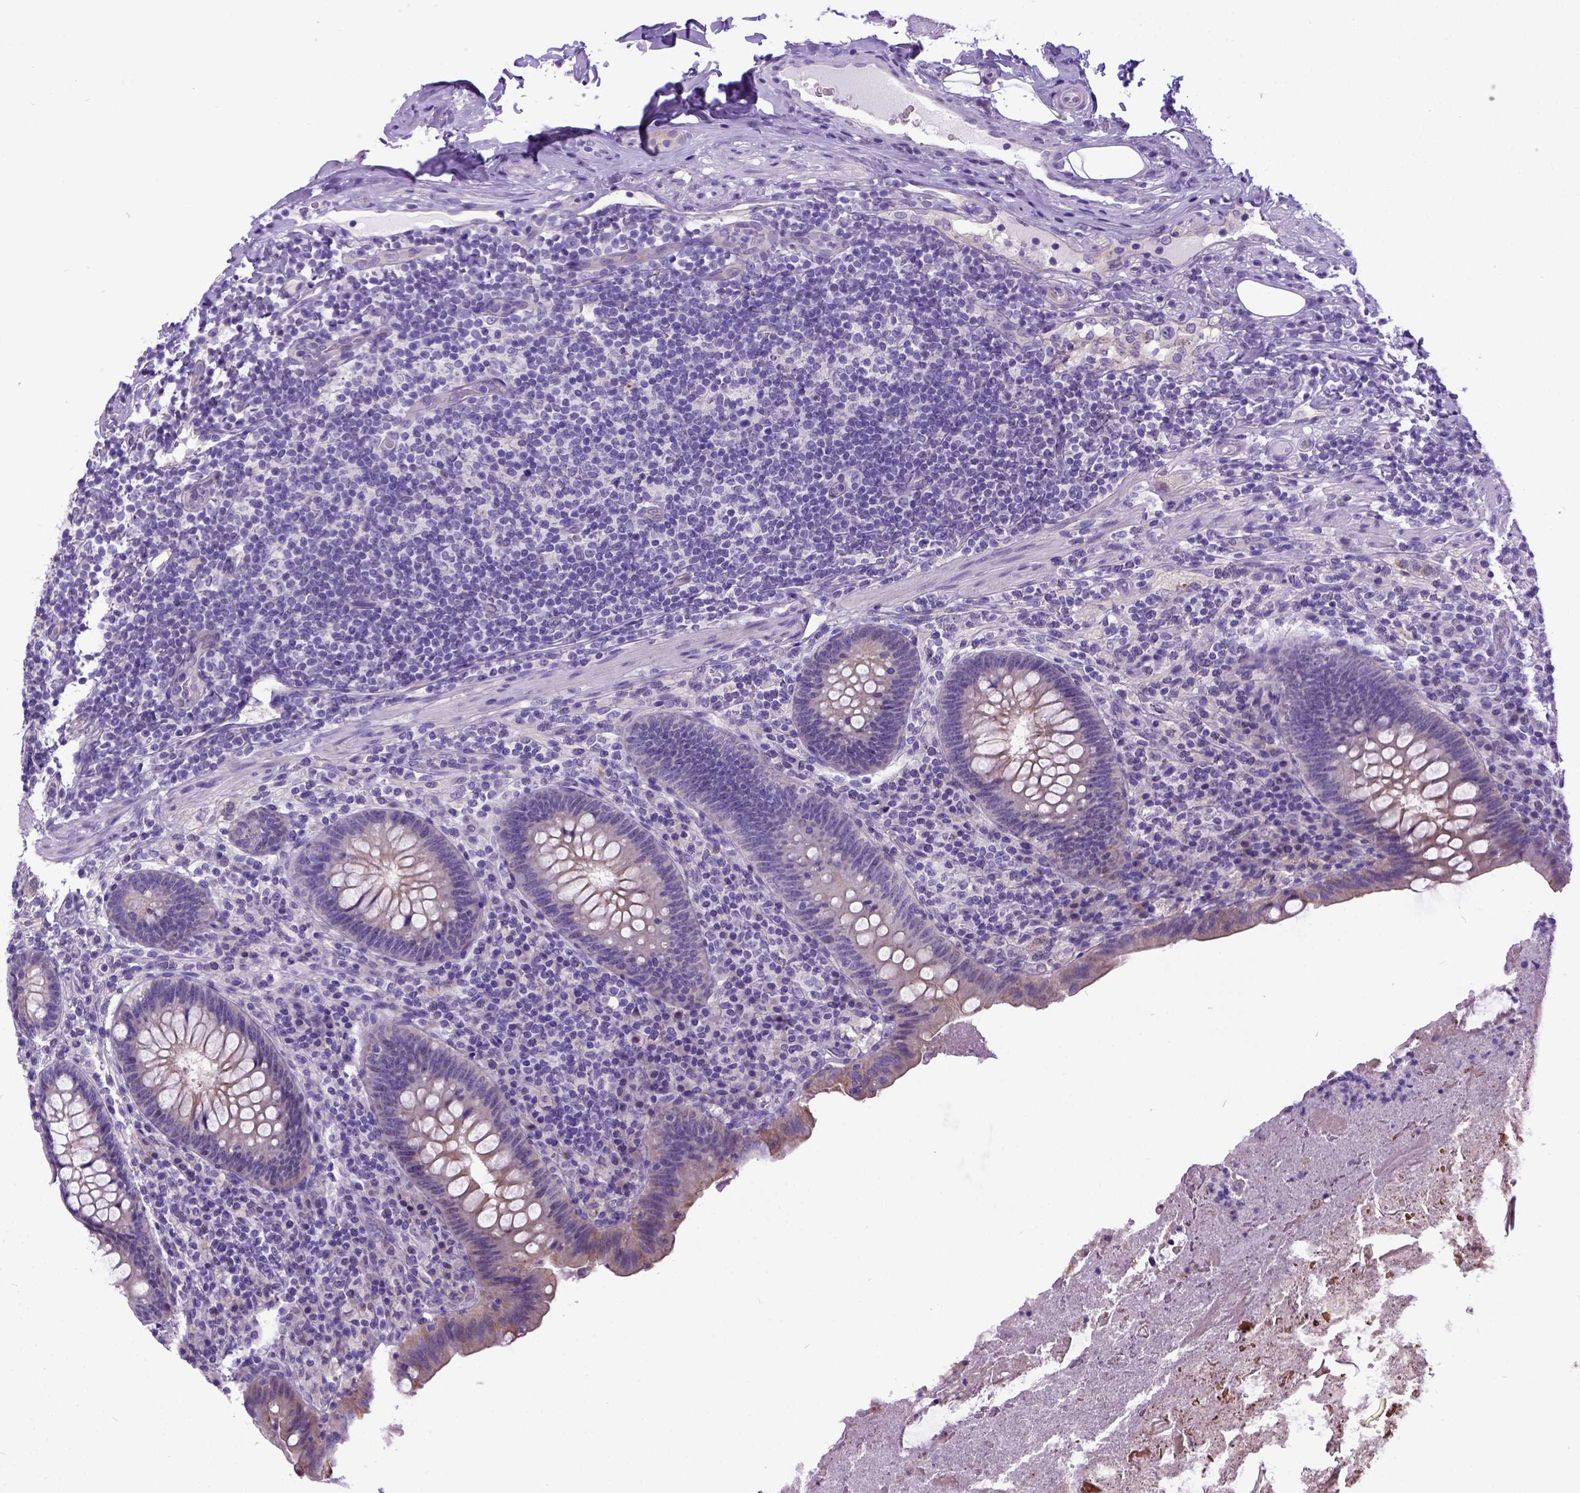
{"staining": {"intensity": "weak", "quantity": "25%-75%", "location": "cytoplasmic/membranous"}, "tissue": "appendix", "cell_type": "Glandular cells", "image_type": "normal", "snomed": [{"axis": "morphology", "description": "Normal tissue, NOS"}, {"axis": "topography", "description": "Appendix"}], "caption": "High-magnification brightfield microscopy of unremarkable appendix stained with DAB (brown) and counterstained with hematoxylin (blue). glandular cells exhibit weak cytoplasmic/membranous positivity is present in about25%-75% of cells.", "gene": "NEK5", "patient": {"sex": "male", "age": 47}}